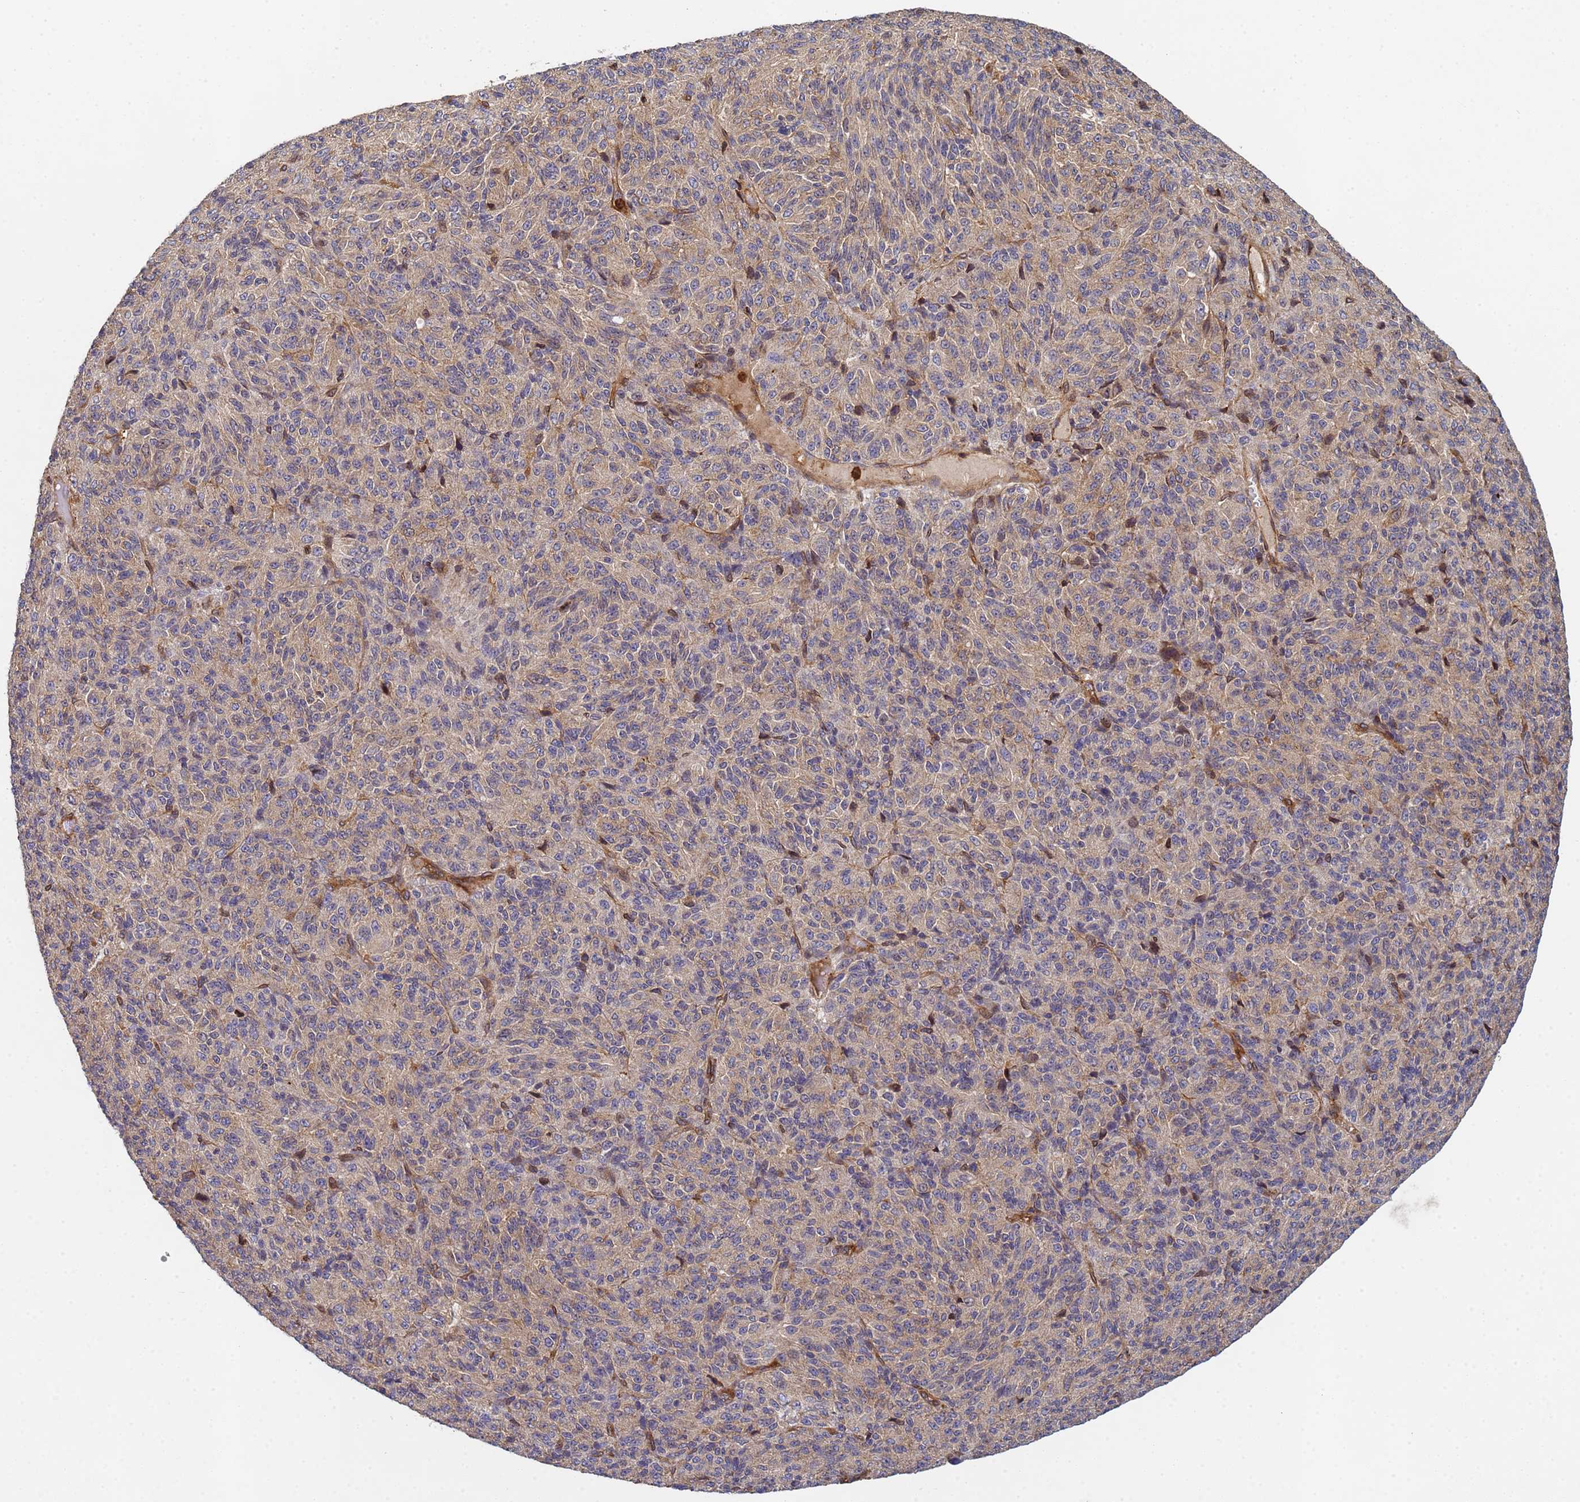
{"staining": {"intensity": "weak", "quantity": "<25%", "location": "cytoplasmic/membranous"}, "tissue": "melanoma", "cell_type": "Tumor cells", "image_type": "cancer", "snomed": [{"axis": "morphology", "description": "Malignant melanoma, Metastatic site"}, {"axis": "topography", "description": "Brain"}], "caption": "A micrograph of melanoma stained for a protein displays no brown staining in tumor cells.", "gene": "C8orf34", "patient": {"sex": "female", "age": 56}}